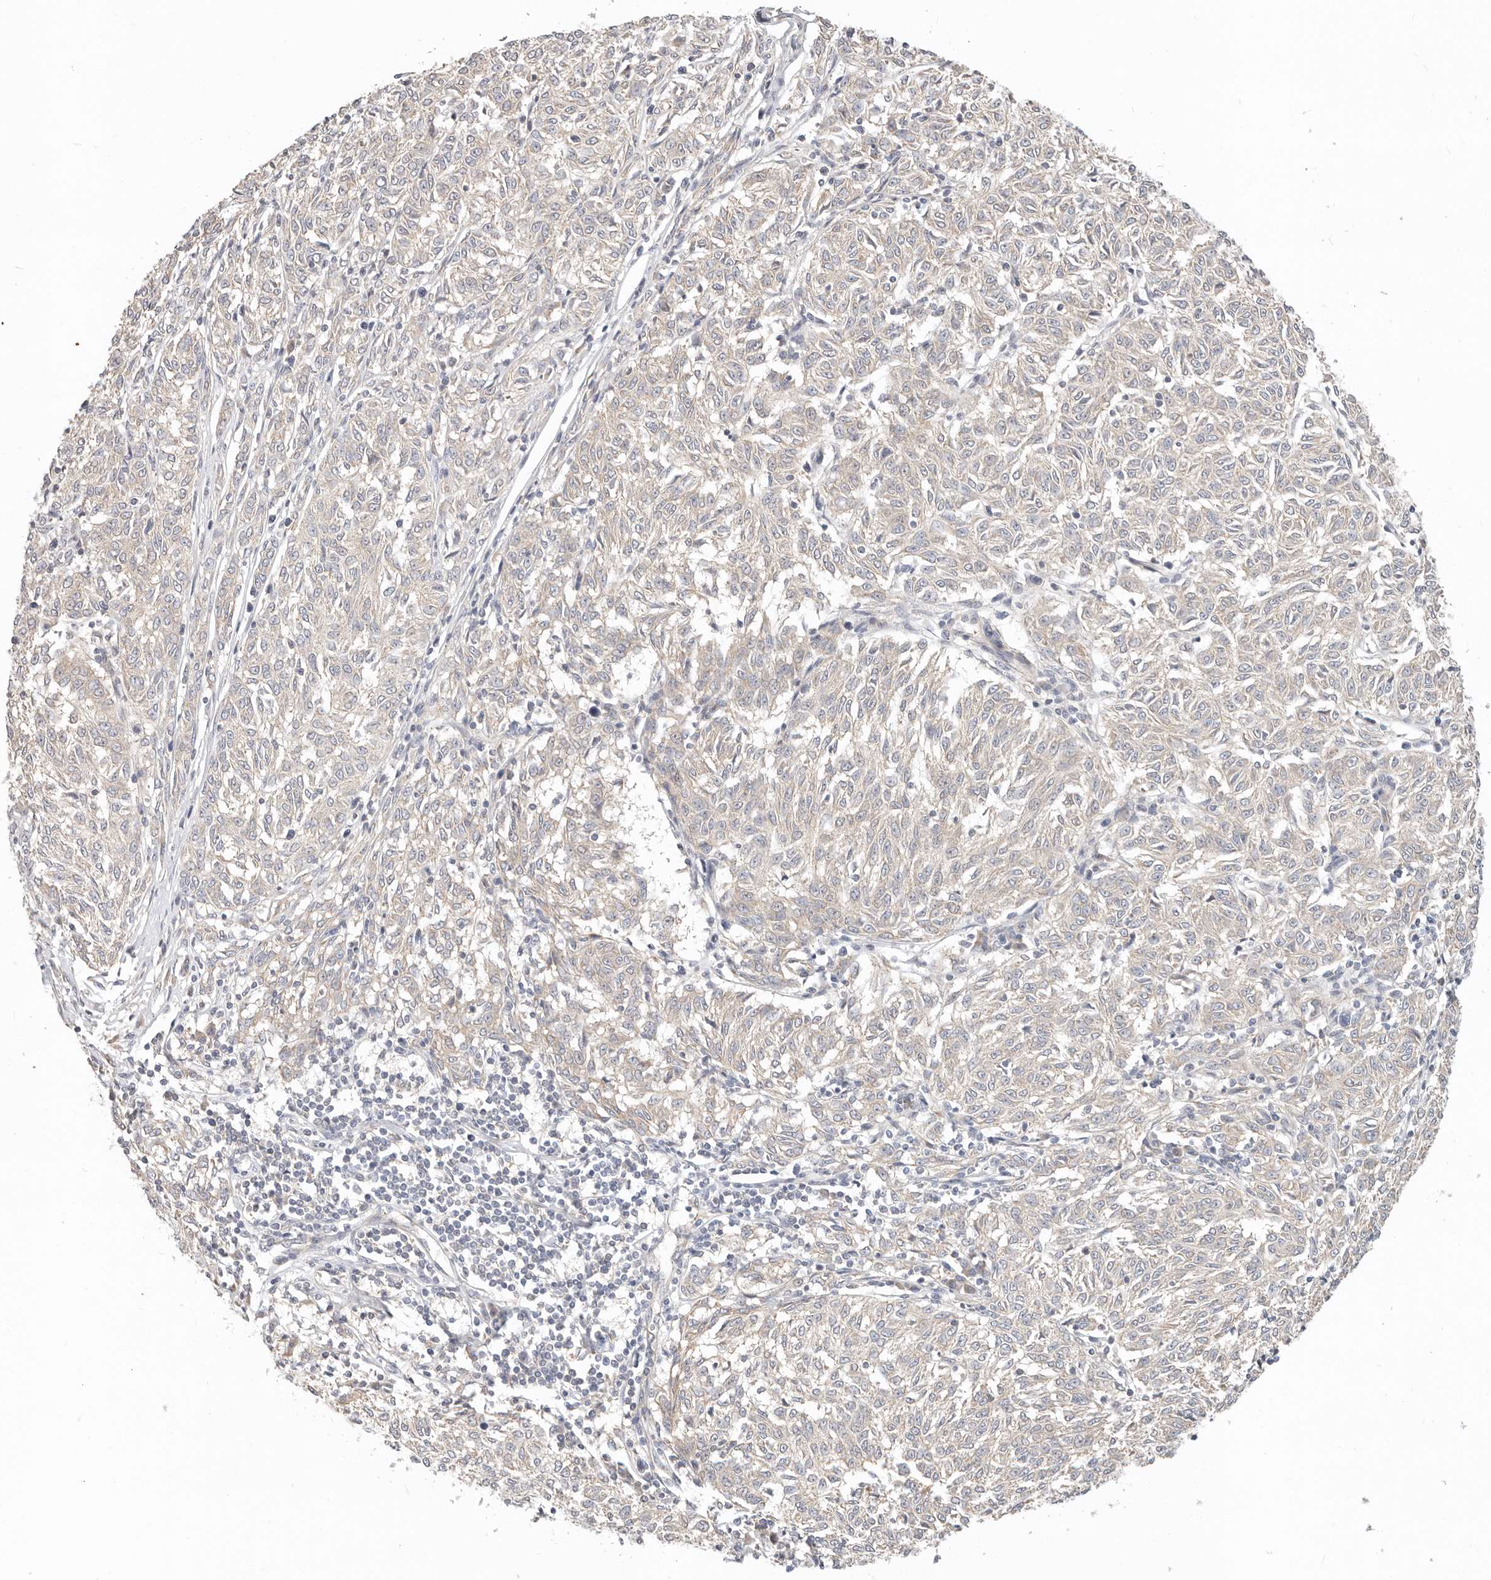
{"staining": {"intensity": "negative", "quantity": "none", "location": "none"}, "tissue": "melanoma", "cell_type": "Tumor cells", "image_type": "cancer", "snomed": [{"axis": "morphology", "description": "Malignant melanoma, NOS"}, {"axis": "topography", "description": "Skin"}], "caption": "A high-resolution image shows immunohistochemistry staining of malignant melanoma, which exhibits no significant staining in tumor cells.", "gene": "ZRANB1", "patient": {"sex": "female", "age": 72}}